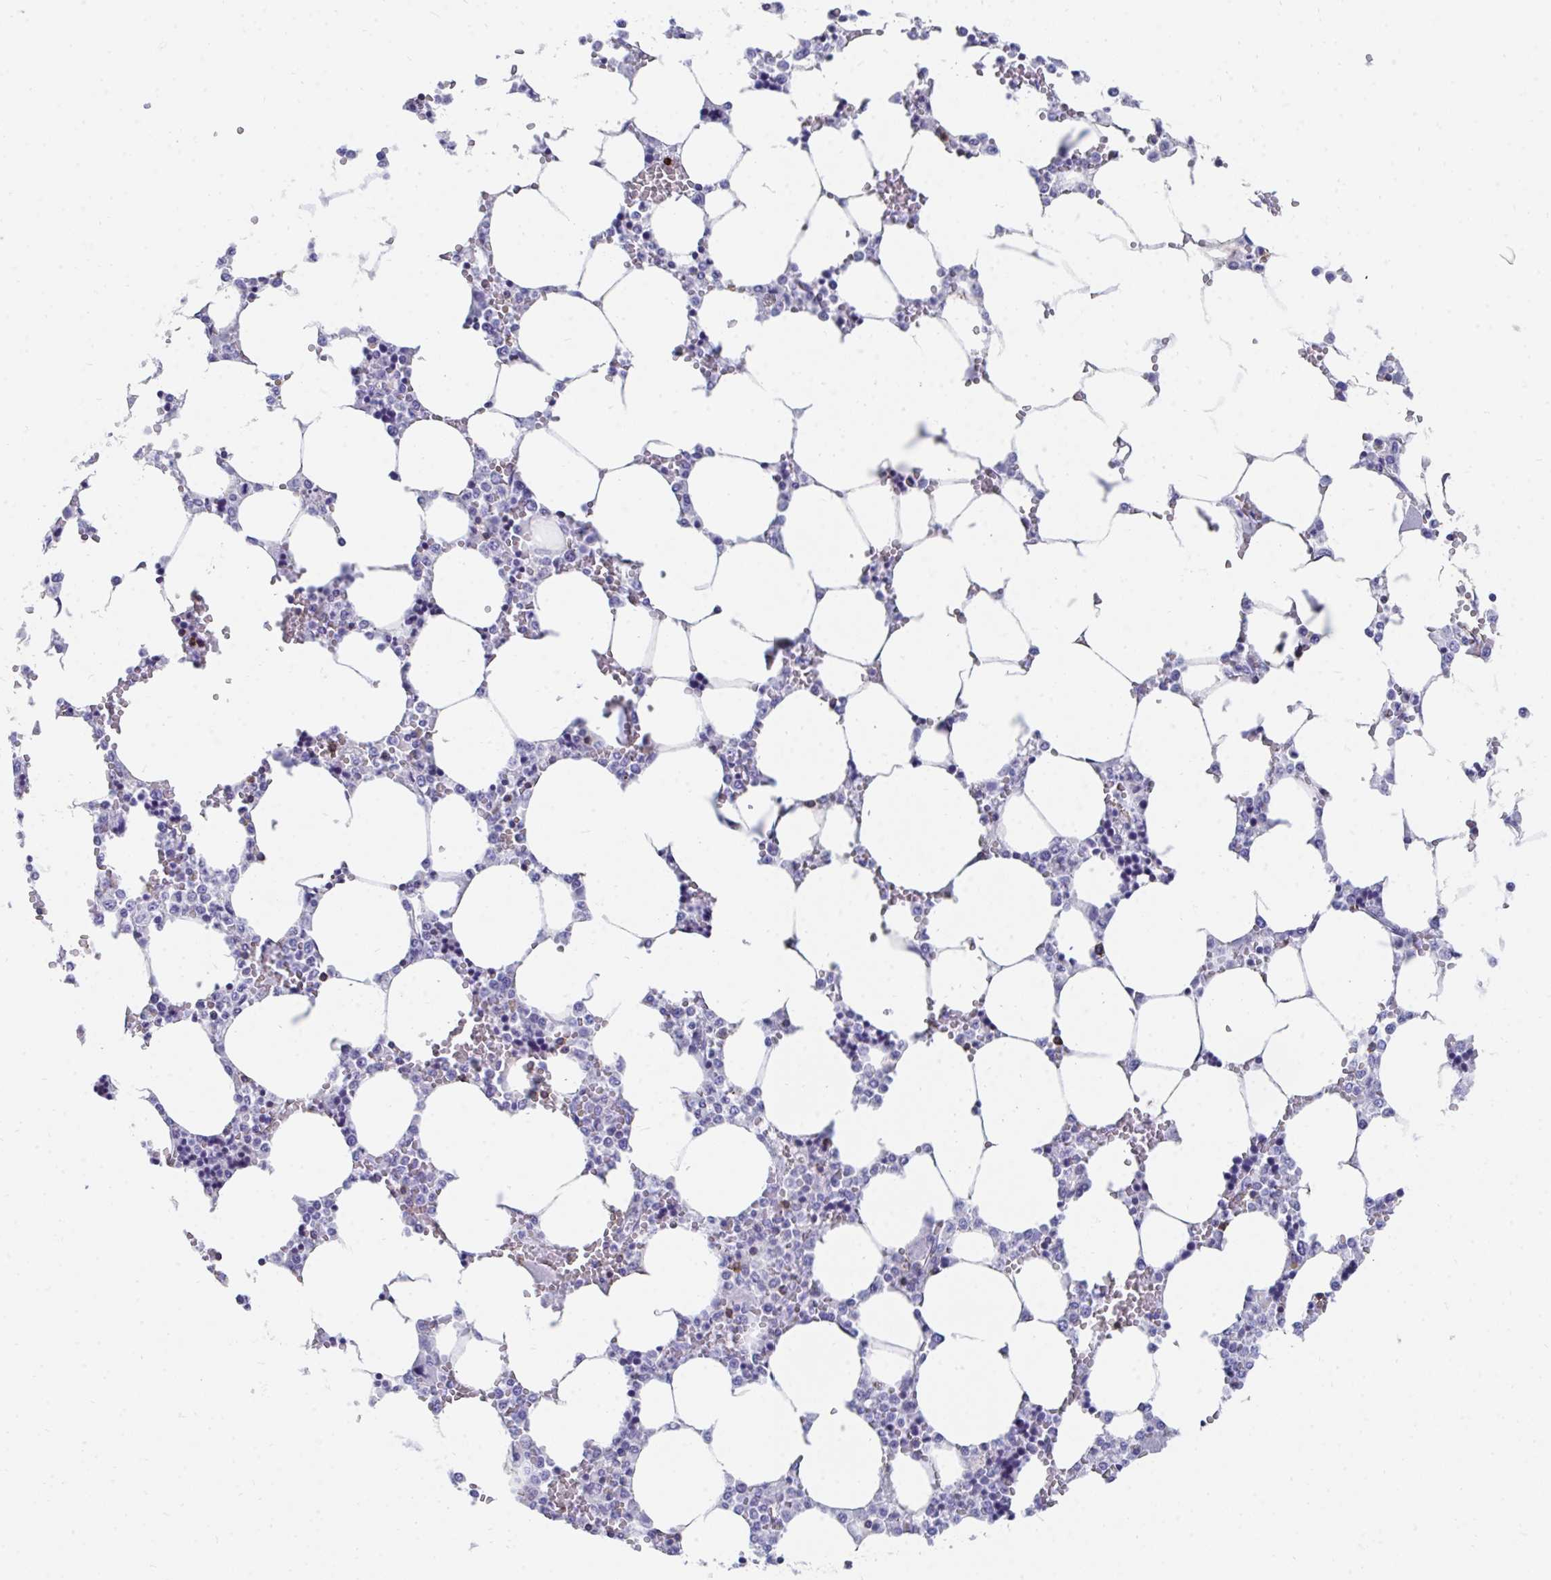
{"staining": {"intensity": "moderate", "quantity": "<25%", "location": "cytoplasmic/membranous"}, "tissue": "bone marrow", "cell_type": "Hematopoietic cells", "image_type": "normal", "snomed": [{"axis": "morphology", "description": "Normal tissue, NOS"}, {"axis": "topography", "description": "Bone marrow"}], "caption": "Bone marrow stained for a protein shows moderate cytoplasmic/membranous positivity in hematopoietic cells. (Stains: DAB in brown, nuclei in blue, Microscopy: brightfield microscopy at high magnification).", "gene": "CD7", "patient": {"sex": "male", "age": 64}}